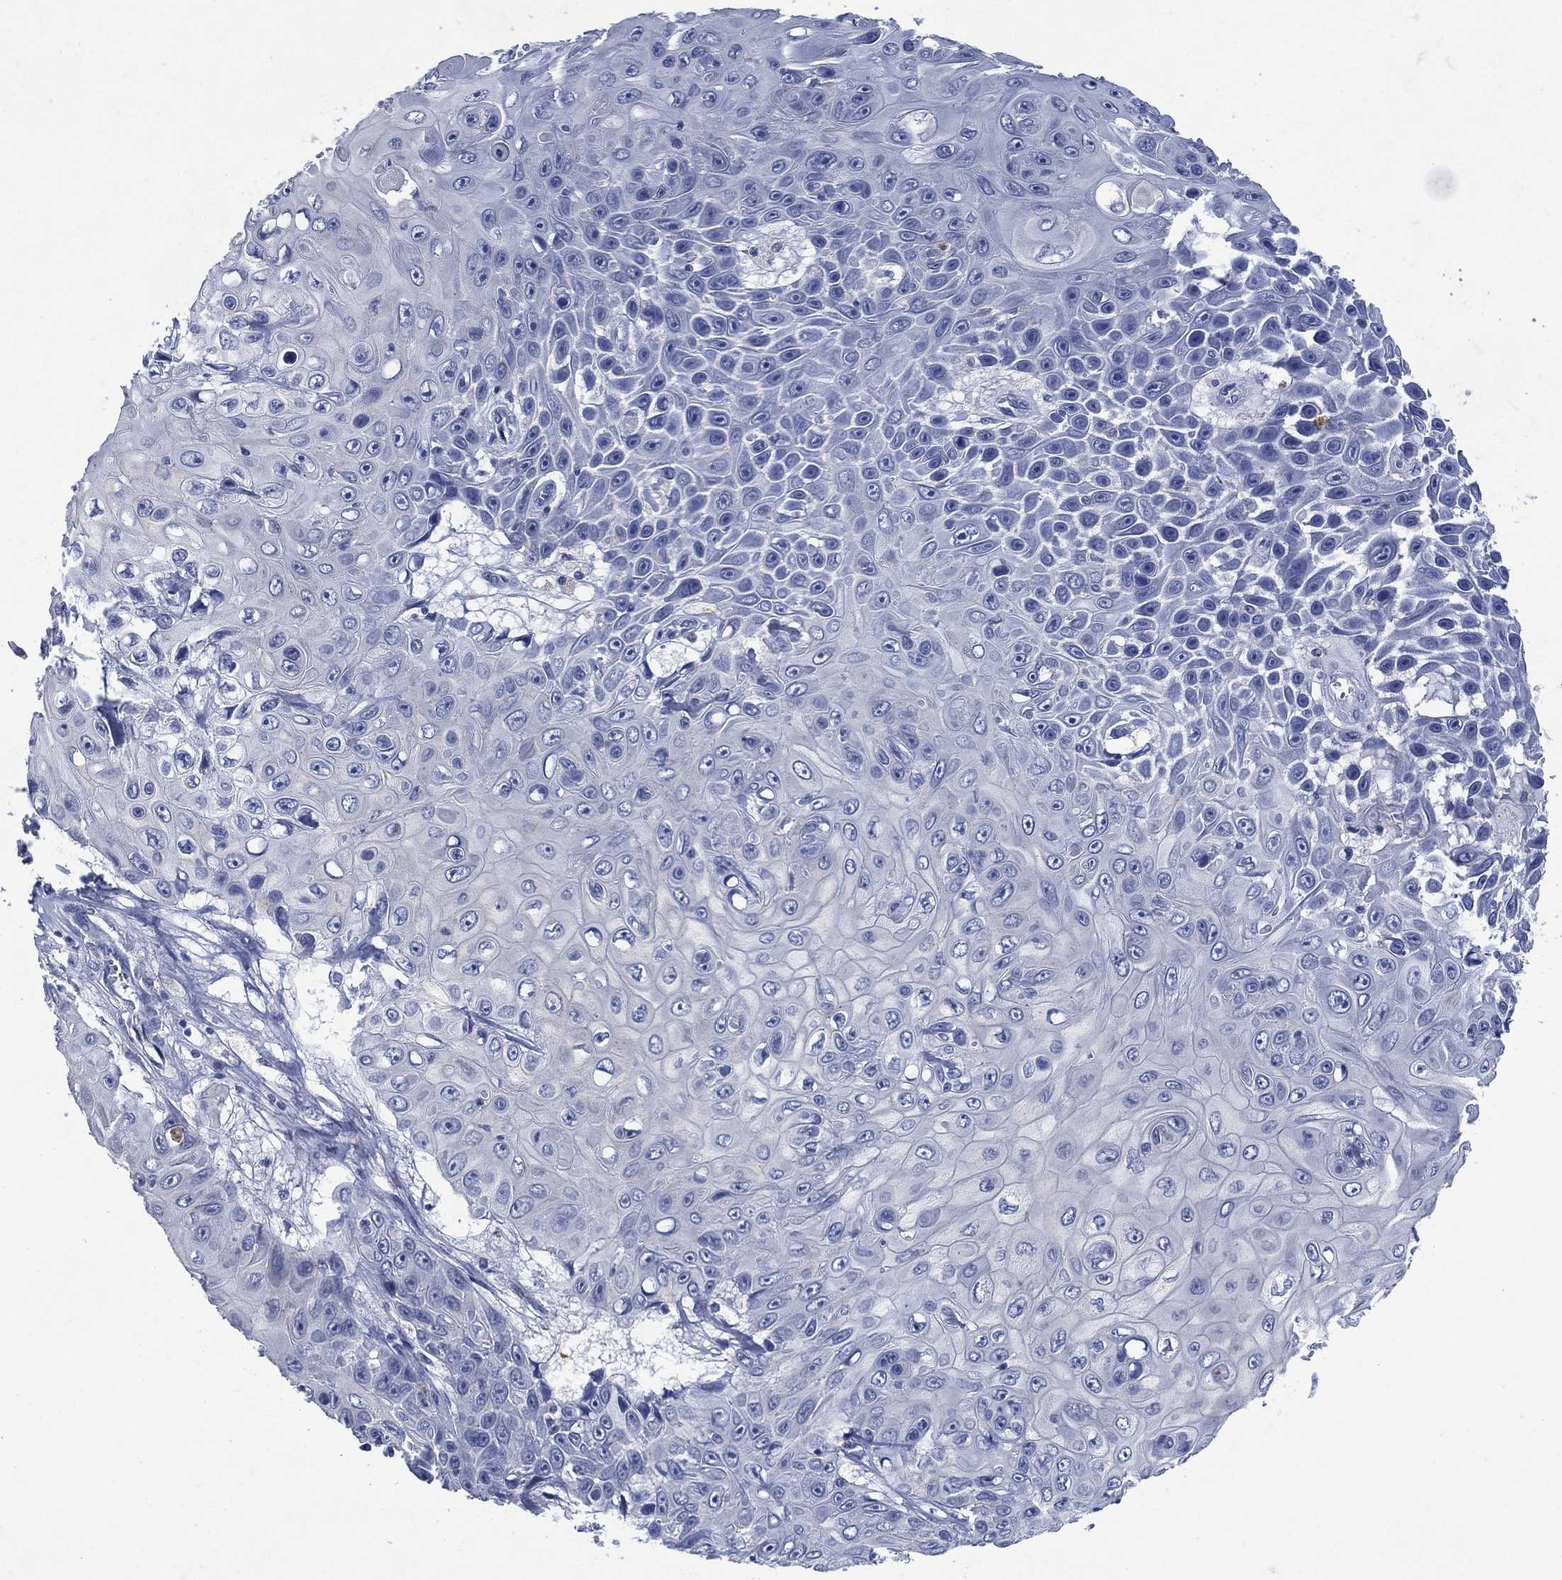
{"staining": {"intensity": "negative", "quantity": "none", "location": "none"}, "tissue": "skin cancer", "cell_type": "Tumor cells", "image_type": "cancer", "snomed": [{"axis": "morphology", "description": "Squamous cell carcinoma, NOS"}, {"axis": "topography", "description": "Skin"}], "caption": "There is no significant positivity in tumor cells of skin cancer.", "gene": "FSCN2", "patient": {"sex": "male", "age": 82}}